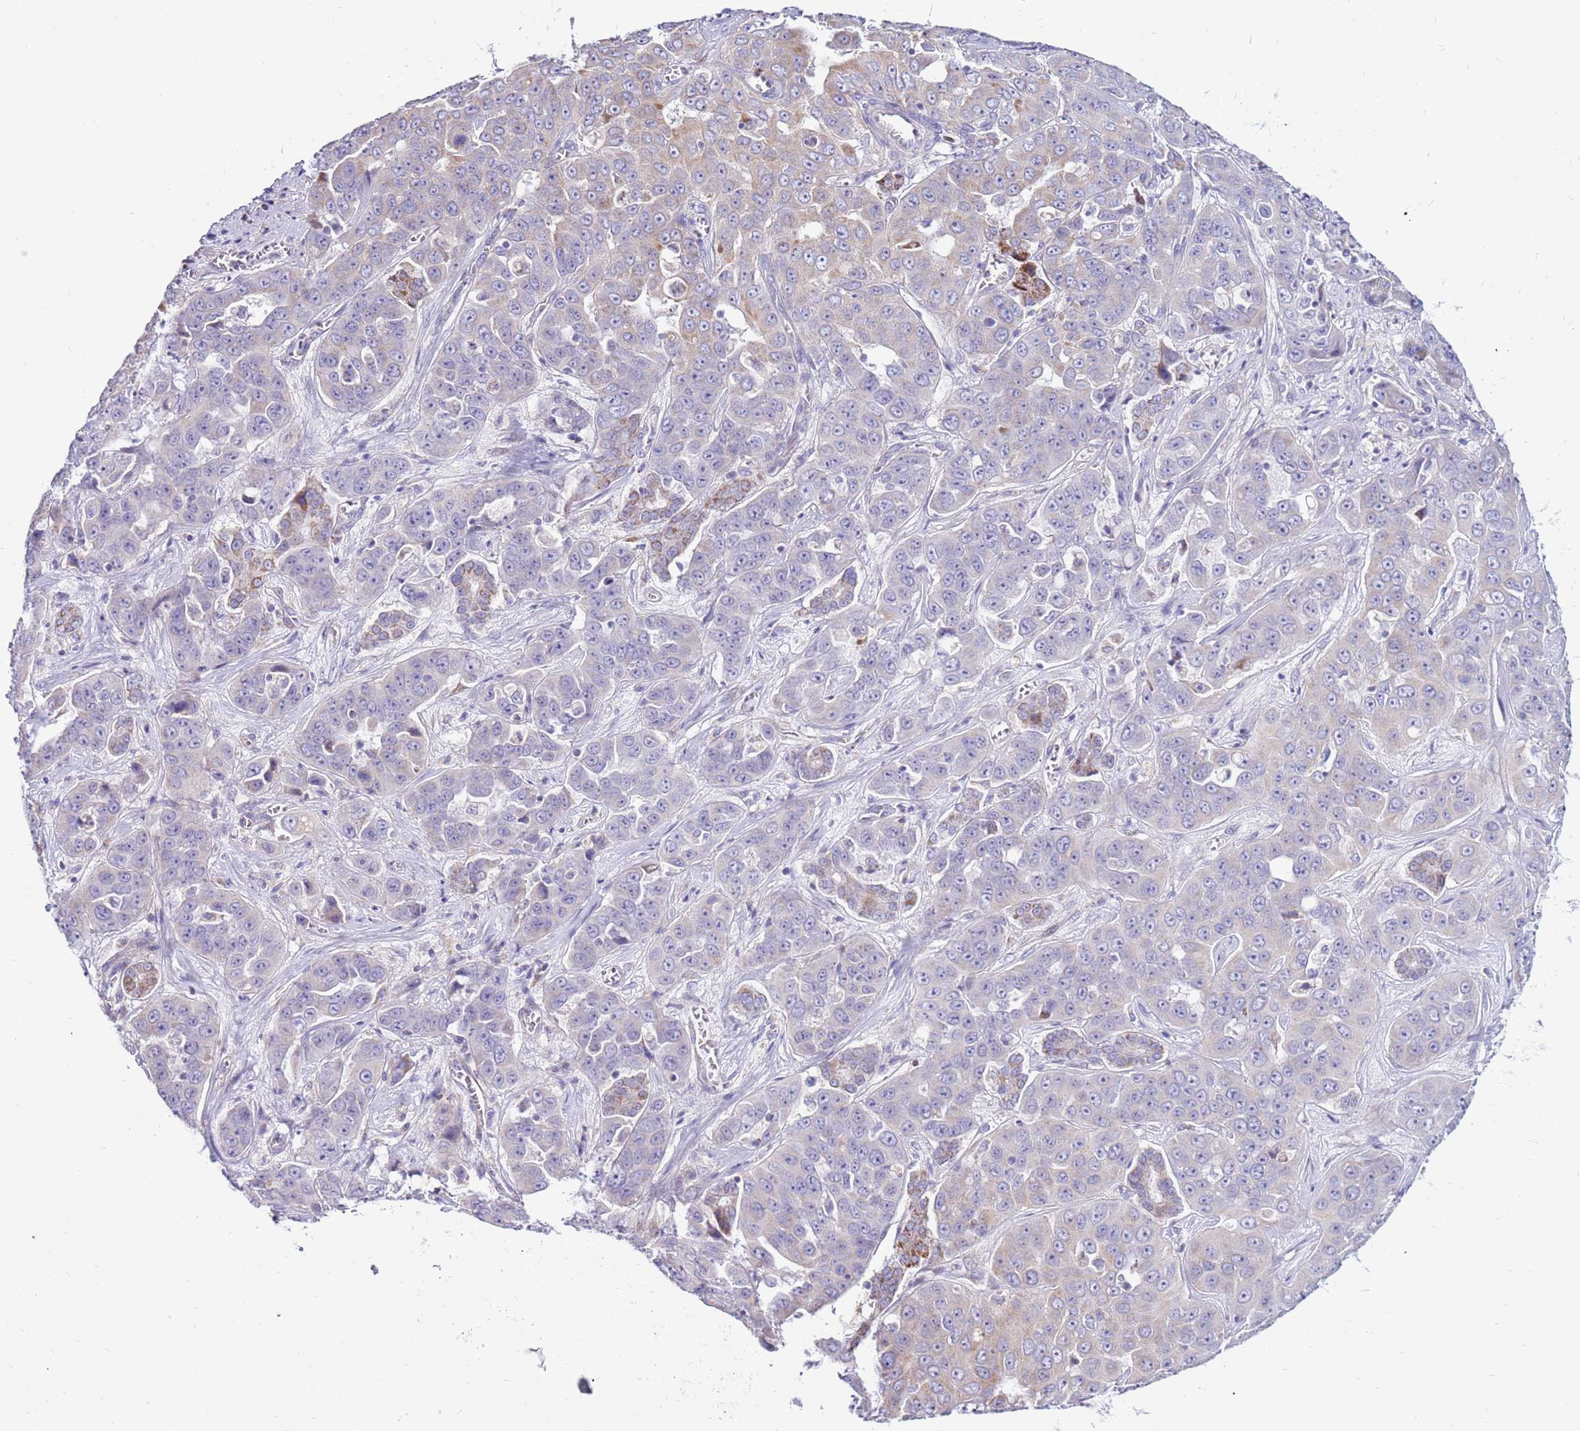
{"staining": {"intensity": "negative", "quantity": "none", "location": "none"}, "tissue": "liver cancer", "cell_type": "Tumor cells", "image_type": "cancer", "snomed": [{"axis": "morphology", "description": "Cholangiocarcinoma"}, {"axis": "topography", "description": "Liver"}], "caption": "Tumor cells are negative for brown protein staining in liver cholangiocarcinoma.", "gene": "IGF1R", "patient": {"sex": "female", "age": 52}}